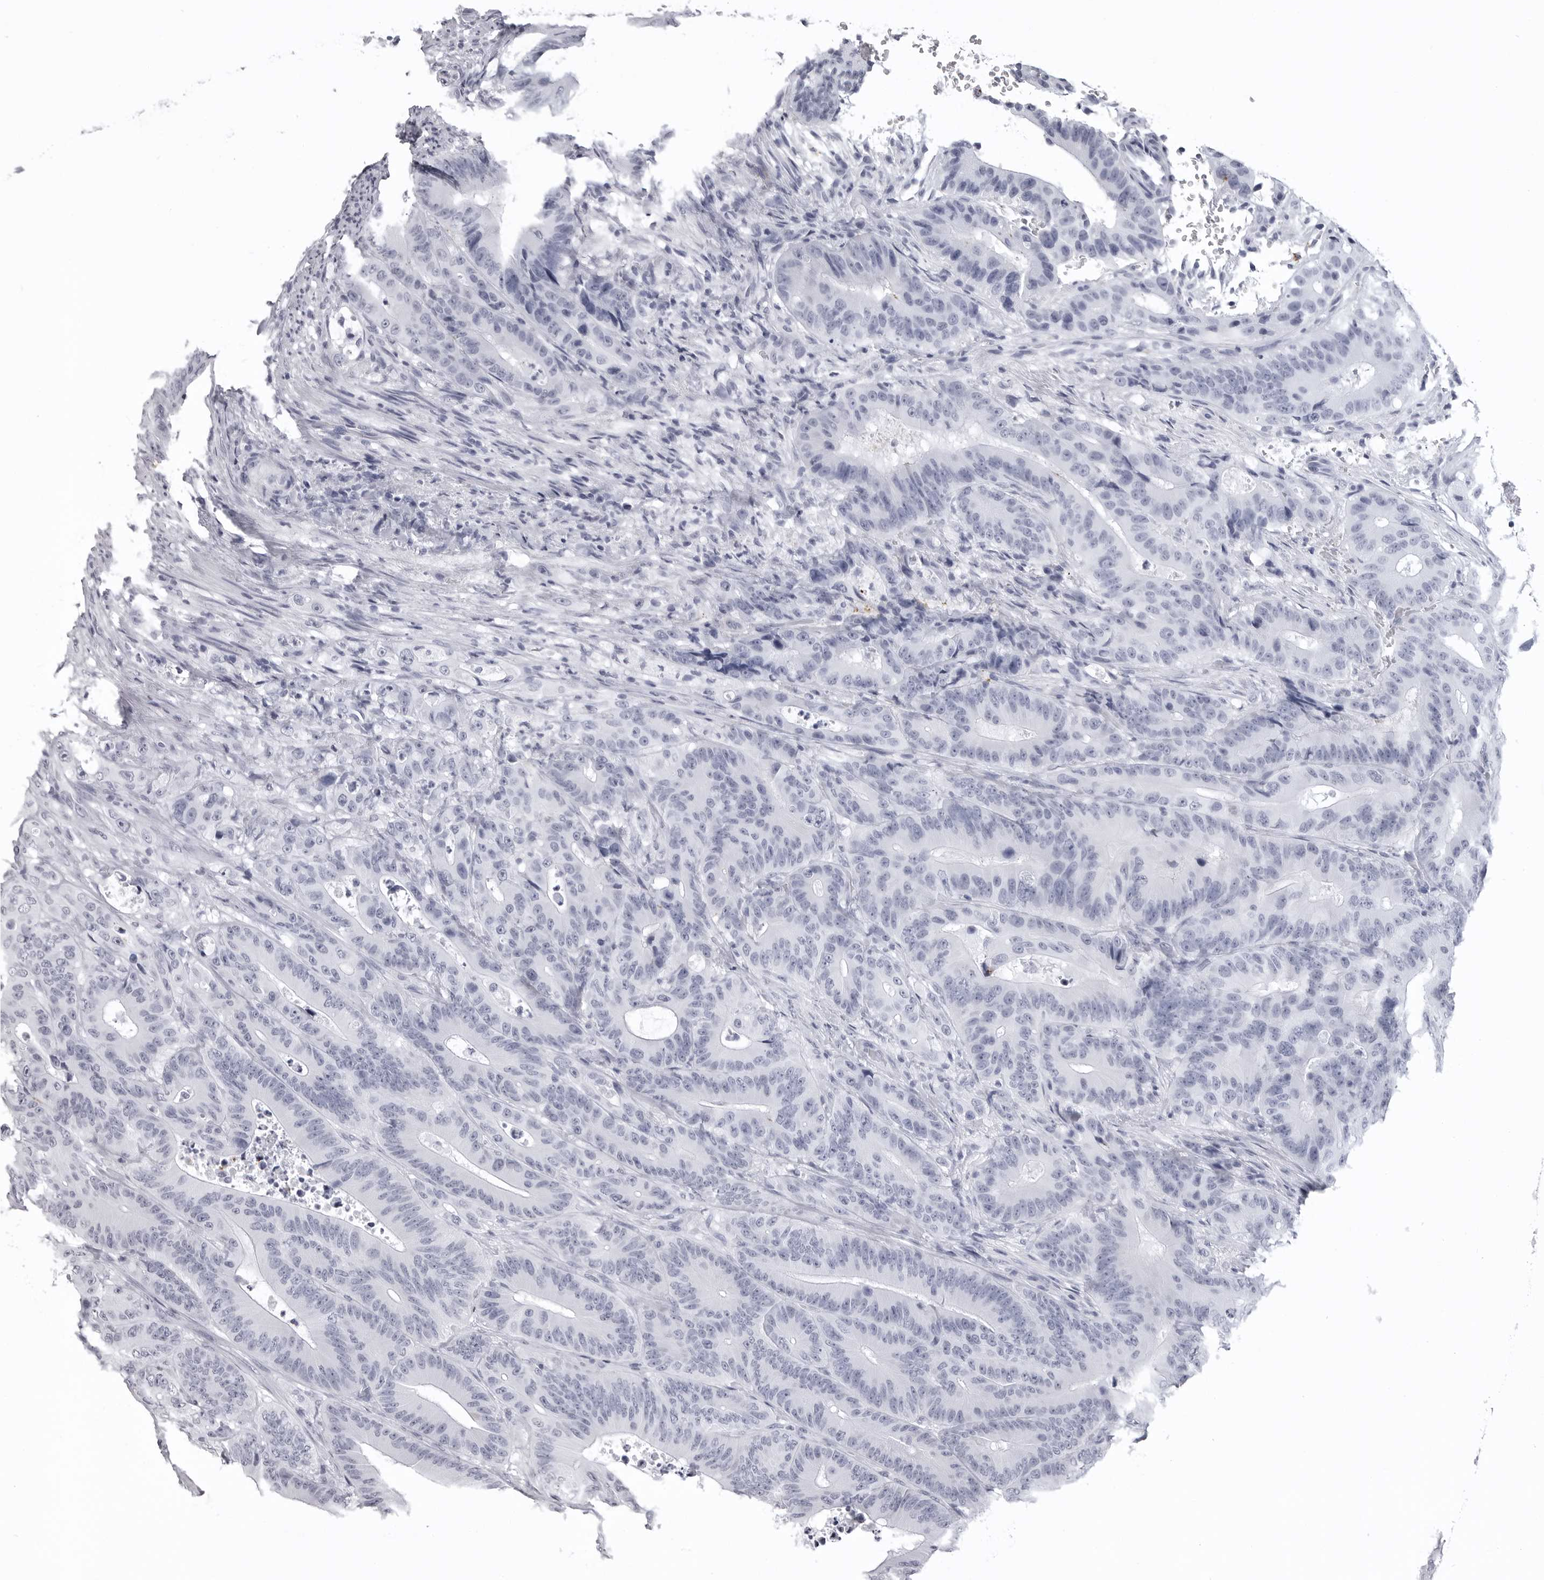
{"staining": {"intensity": "negative", "quantity": "none", "location": "none"}, "tissue": "colorectal cancer", "cell_type": "Tumor cells", "image_type": "cancer", "snomed": [{"axis": "morphology", "description": "Adenocarcinoma, NOS"}, {"axis": "topography", "description": "Colon"}], "caption": "There is no significant staining in tumor cells of colorectal adenocarcinoma.", "gene": "LGALS4", "patient": {"sex": "male", "age": 83}}